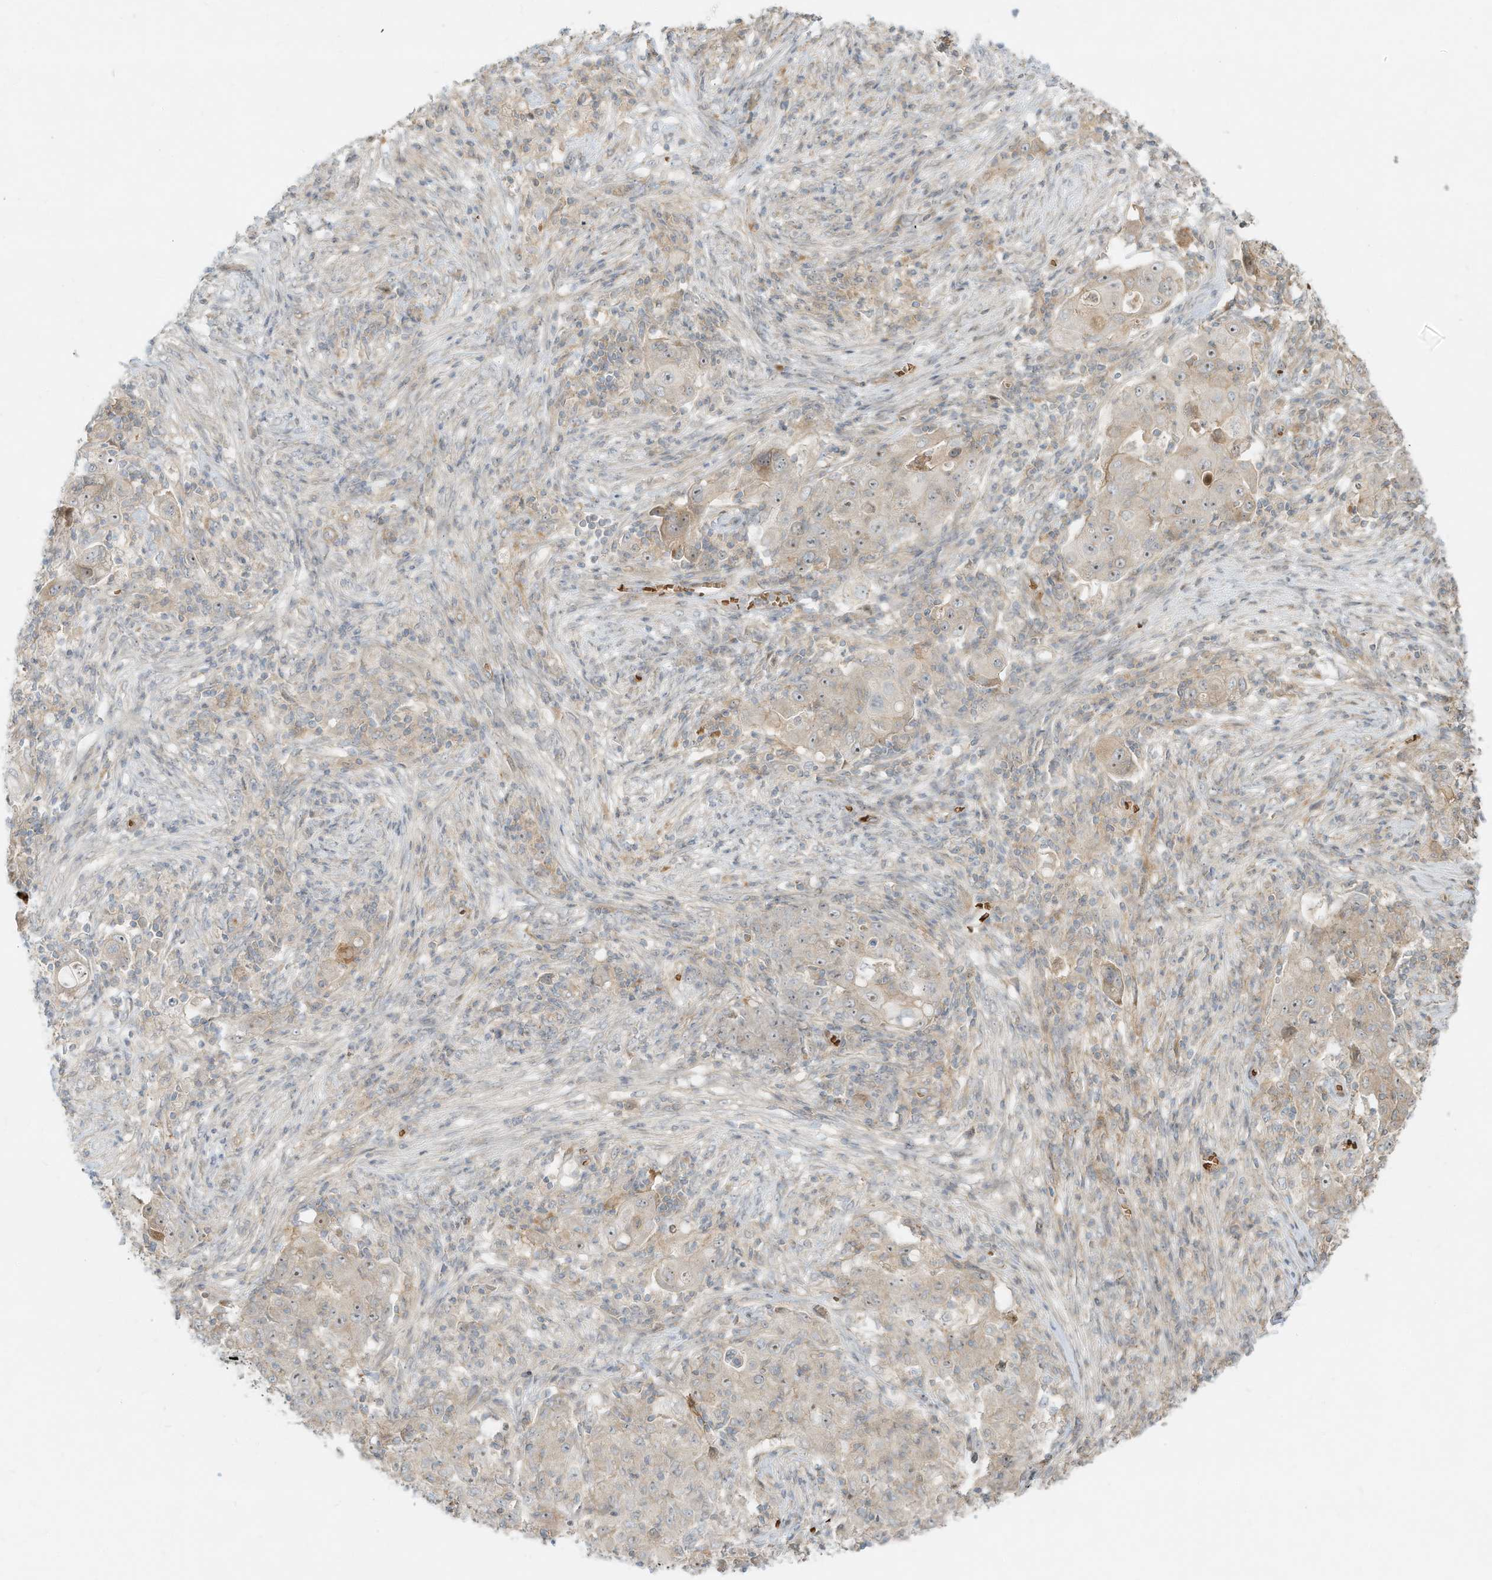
{"staining": {"intensity": "weak", "quantity": "<25%", "location": "cytoplasmic/membranous"}, "tissue": "ovarian cancer", "cell_type": "Tumor cells", "image_type": "cancer", "snomed": [{"axis": "morphology", "description": "Carcinoma, endometroid"}, {"axis": "topography", "description": "Ovary"}], "caption": "Immunohistochemistry micrograph of neoplastic tissue: ovarian cancer (endometroid carcinoma) stained with DAB (3,3'-diaminobenzidine) demonstrates no significant protein positivity in tumor cells. (Stains: DAB IHC with hematoxylin counter stain, Microscopy: brightfield microscopy at high magnification).", "gene": "OFD1", "patient": {"sex": "female", "age": 42}}